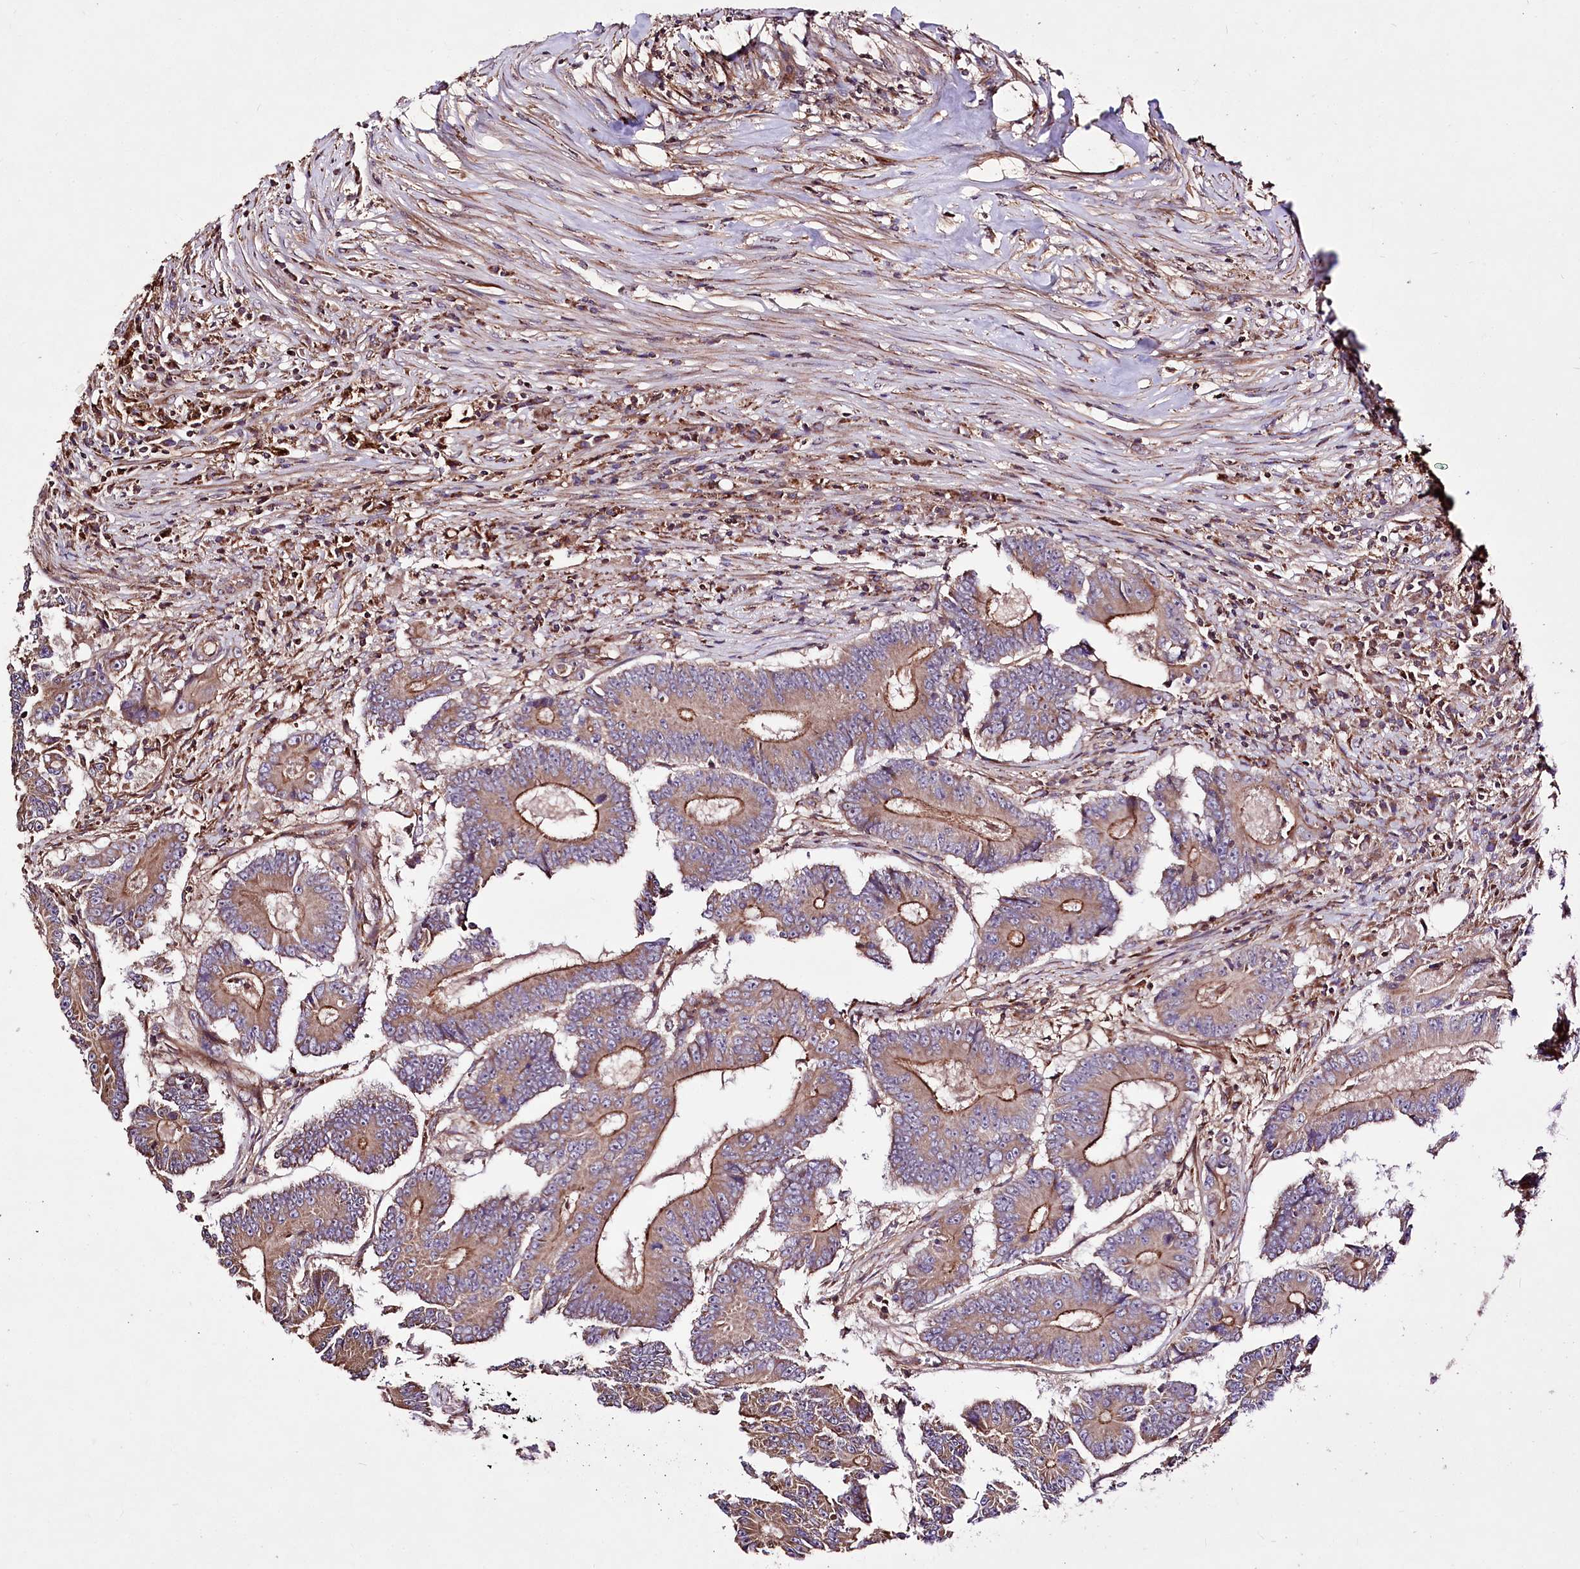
{"staining": {"intensity": "moderate", "quantity": ">75%", "location": "cytoplasmic/membranous"}, "tissue": "colorectal cancer", "cell_type": "Tumor cells", "image_type": "cancer", "snomed": [{"axis": "morphology", "description": "Adenocarcinoma, NOS"}, {"axis": "topography", "description": "Colon"}], "caption": "A brown stain shows moderate cytoplasmic/membranous expression of a protein in colorectal adenocarcinoma tumor cells.", "gene": "WWC1", "patient": {"sex": "male", "age": 83}}